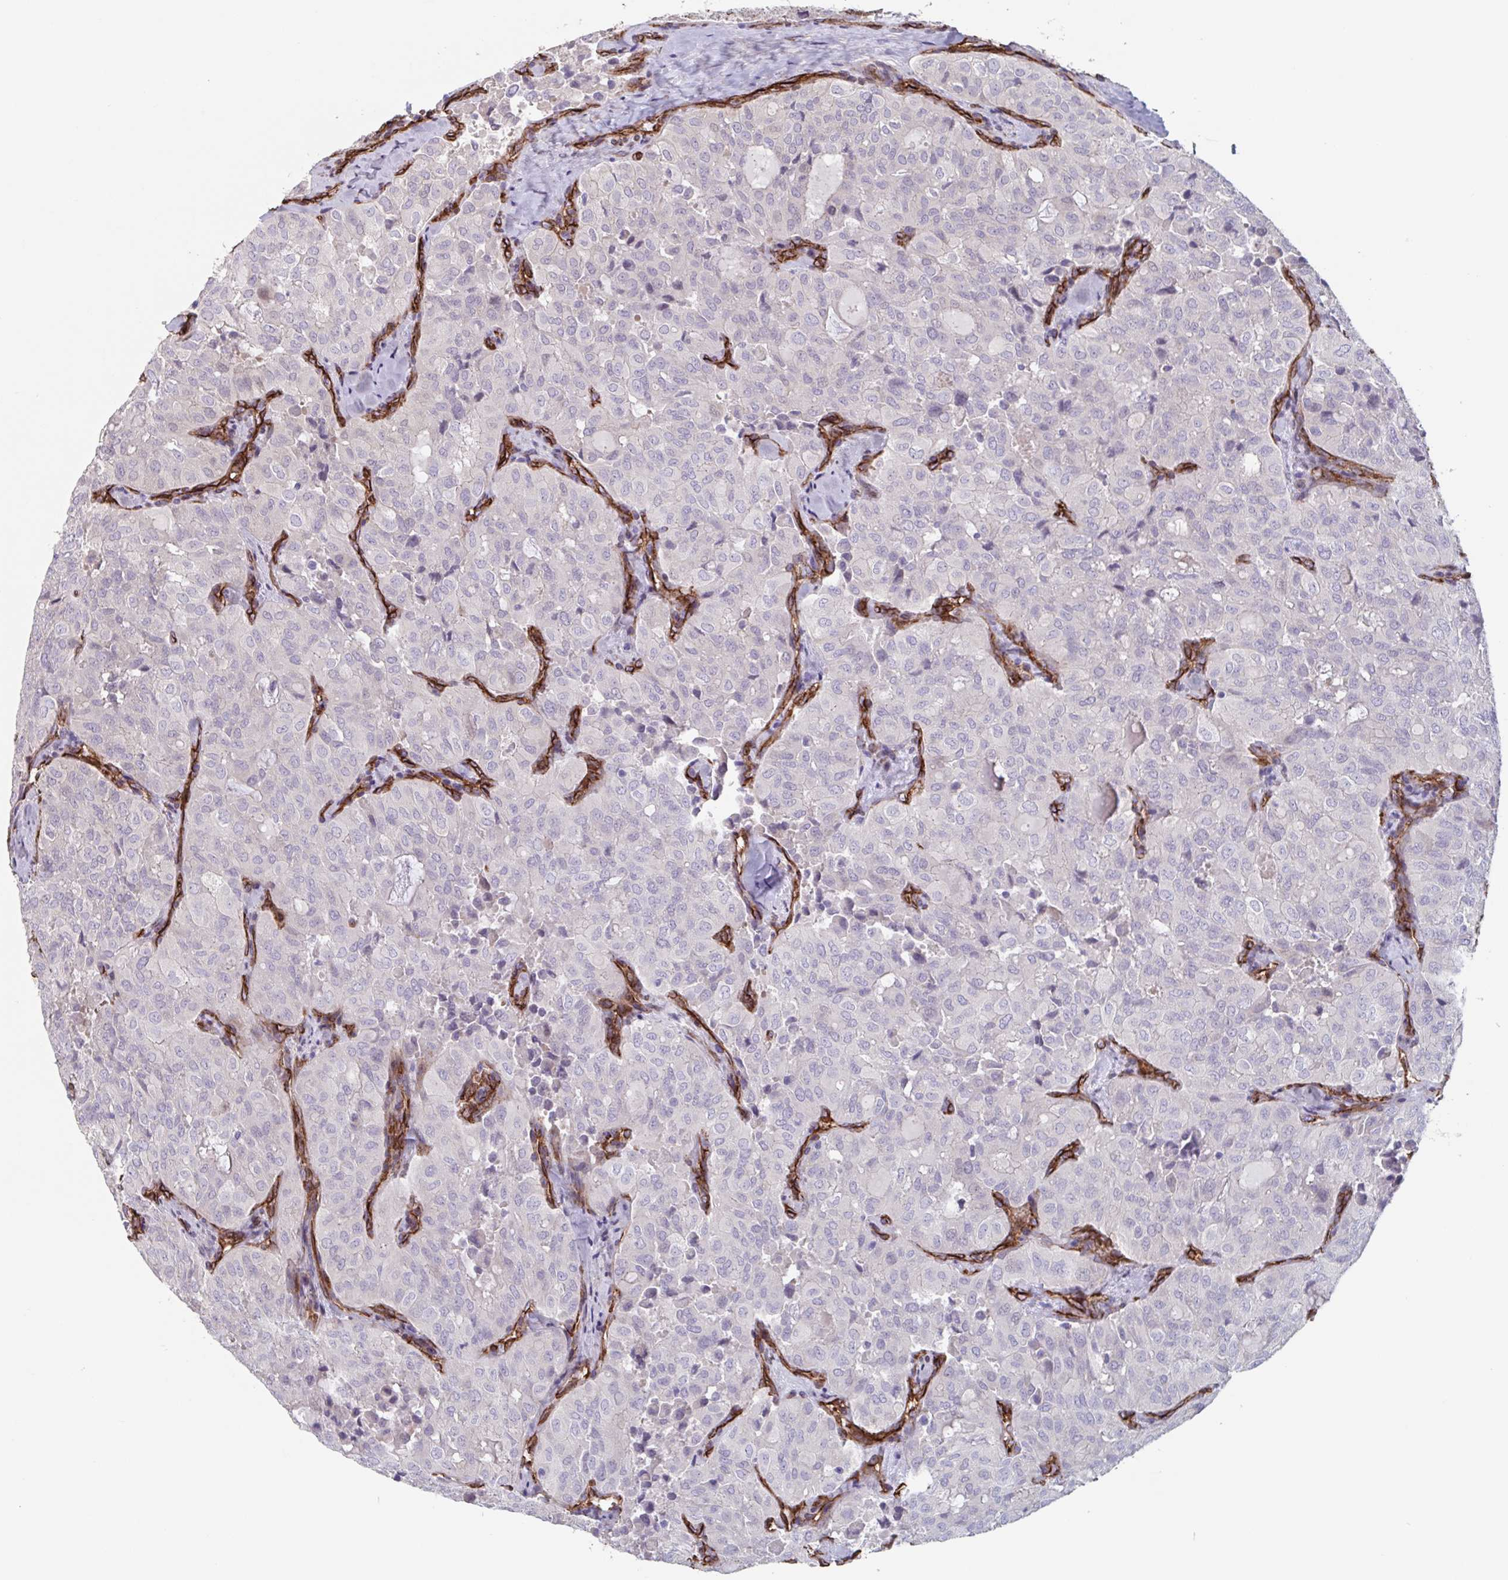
{"staining": {"intensity": "negative", "quantity": "none", "location": "none"}, "tissue": "thyroid cancer", "cell_type": "Tumor cells", "image_type": "cancer", "snomed": [{"axis": "morphology", "description": "Follicular adenoma carcinoma, NOS"}, {"axis": "topography", "description": "Thyroid gland"}], "caption": "Thyroid follicular adenoma carcinoma was stained to show a protein in brown. There is no significant expression in tumor cells.", "gene": "CITED4", "patient": {"sex": "male", "age": 75}}